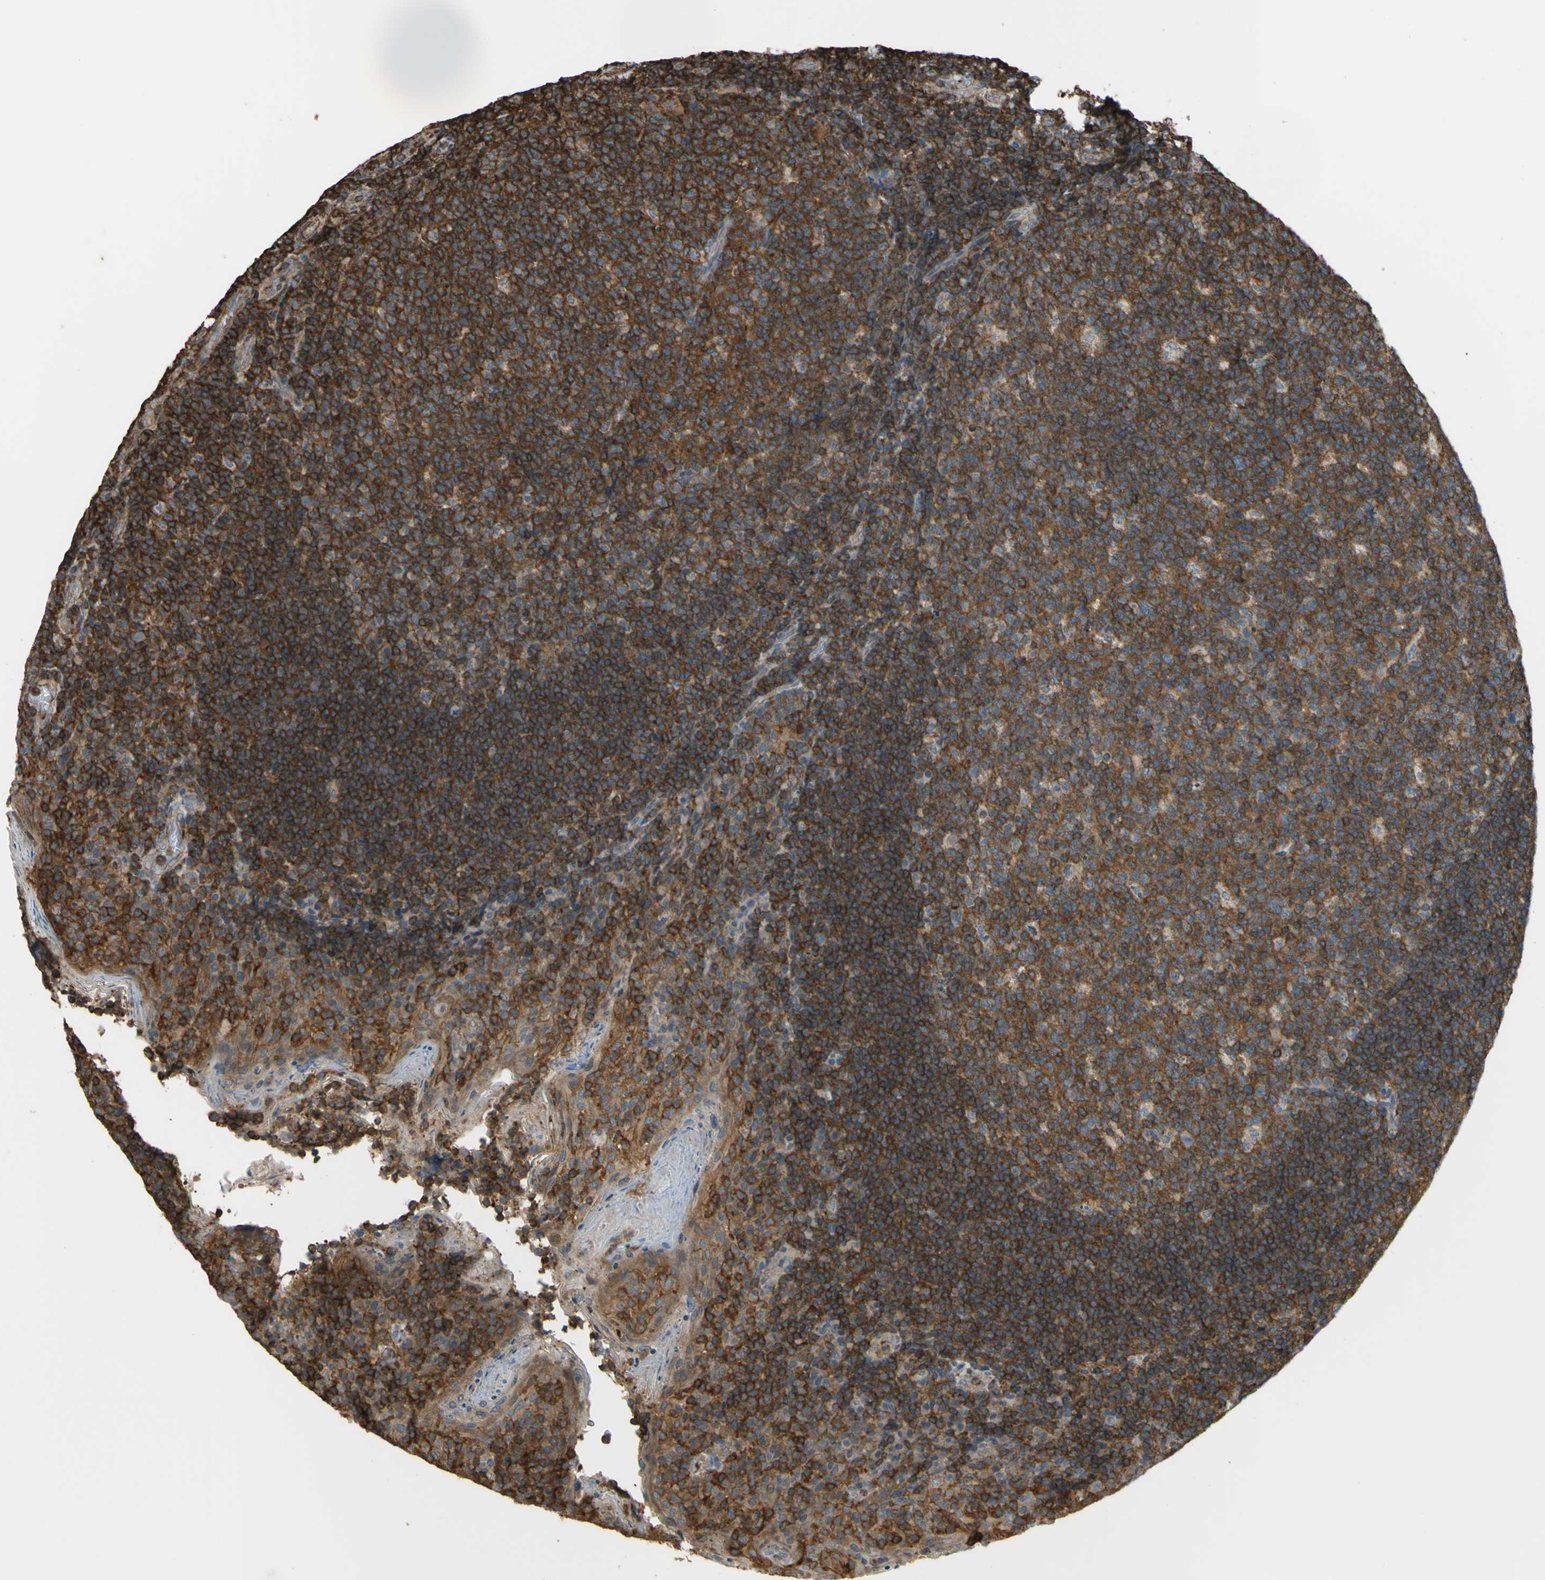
{"staining": {"intensity": "strong", "quantity": ">75%", "location": "cytoplasmic/membranous"}, "tissue": "tonsil", "cell_type": "Germinal center cells", "image_type": "normal", "snomed": [{"axis": "morphology", "description": "Normal tissue, NOS"}, {"axis": "topography", "description": "Tonsil"}], "caption": "Germinal center cells show high levels of strong cytoplasmic/membranous positivity in about >75% of cells in normal human tonsil. The staining was performed using DAB to visualize the protein expression in brown, while the nuclei were stained in blue with hematoxylin (Magnification: 20x).", "gene": "ADD3", "patient": {"sex": "male", "age": 17}}